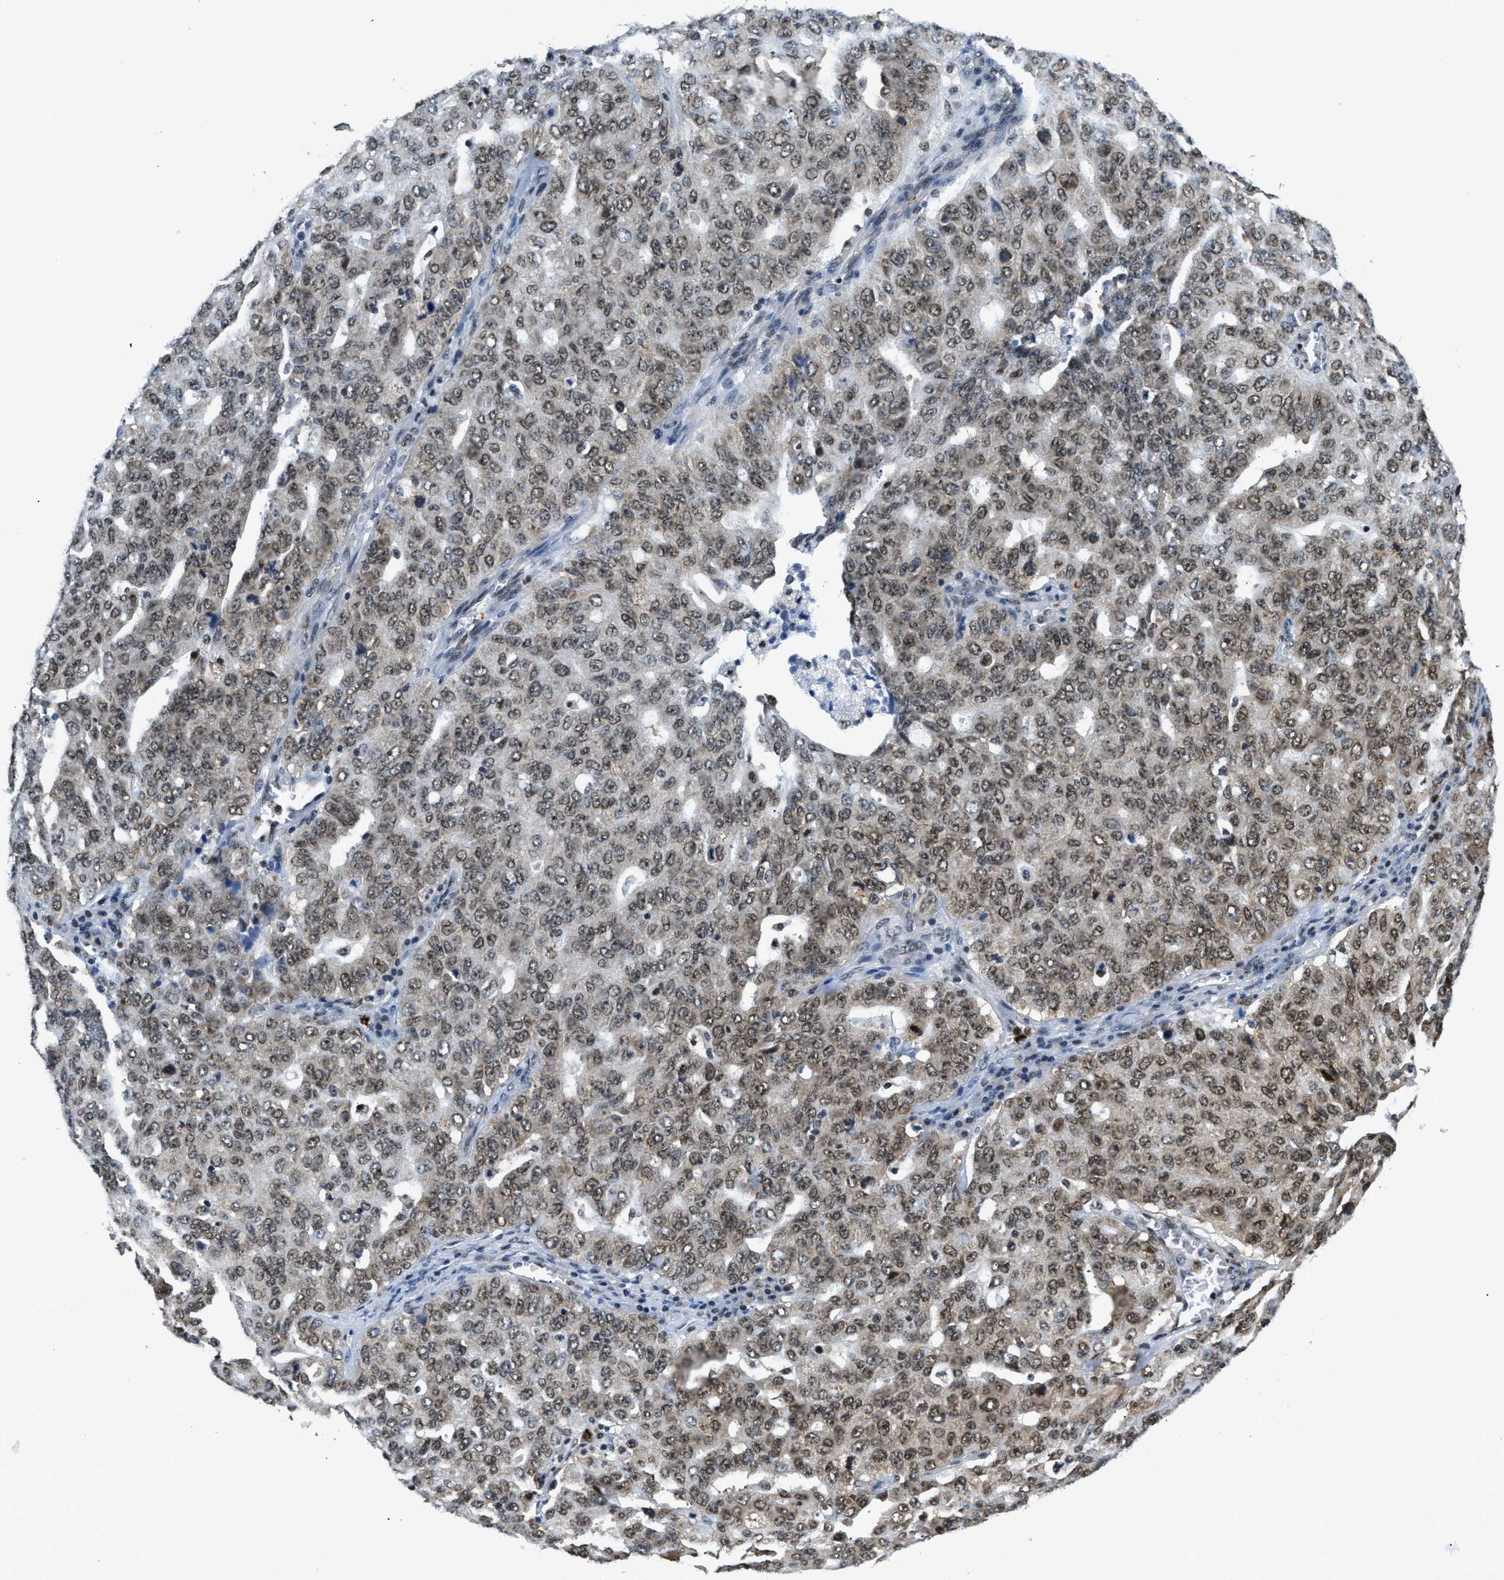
{"staining": {"intensity": "weak", "quantity": ">75%", "location": "nuclear"}, "tissue": "ovarian cancer", "cell_type": "Tumor cells", "image_type": "cancer", "snomed": [{"axis": "morphology", "description": "Carcinoma, endometroid"}, {"axis": "topography", "description": "Ovary"}], "caption": "This micrograph reveals IHC staining of human ovarian cancer (endometroid carcinoma), with low weak nuclear positivity in about >75% of tumor cells.", "gene": "CCNDBP1", "patient": {"sex": "female", "age": 62}}